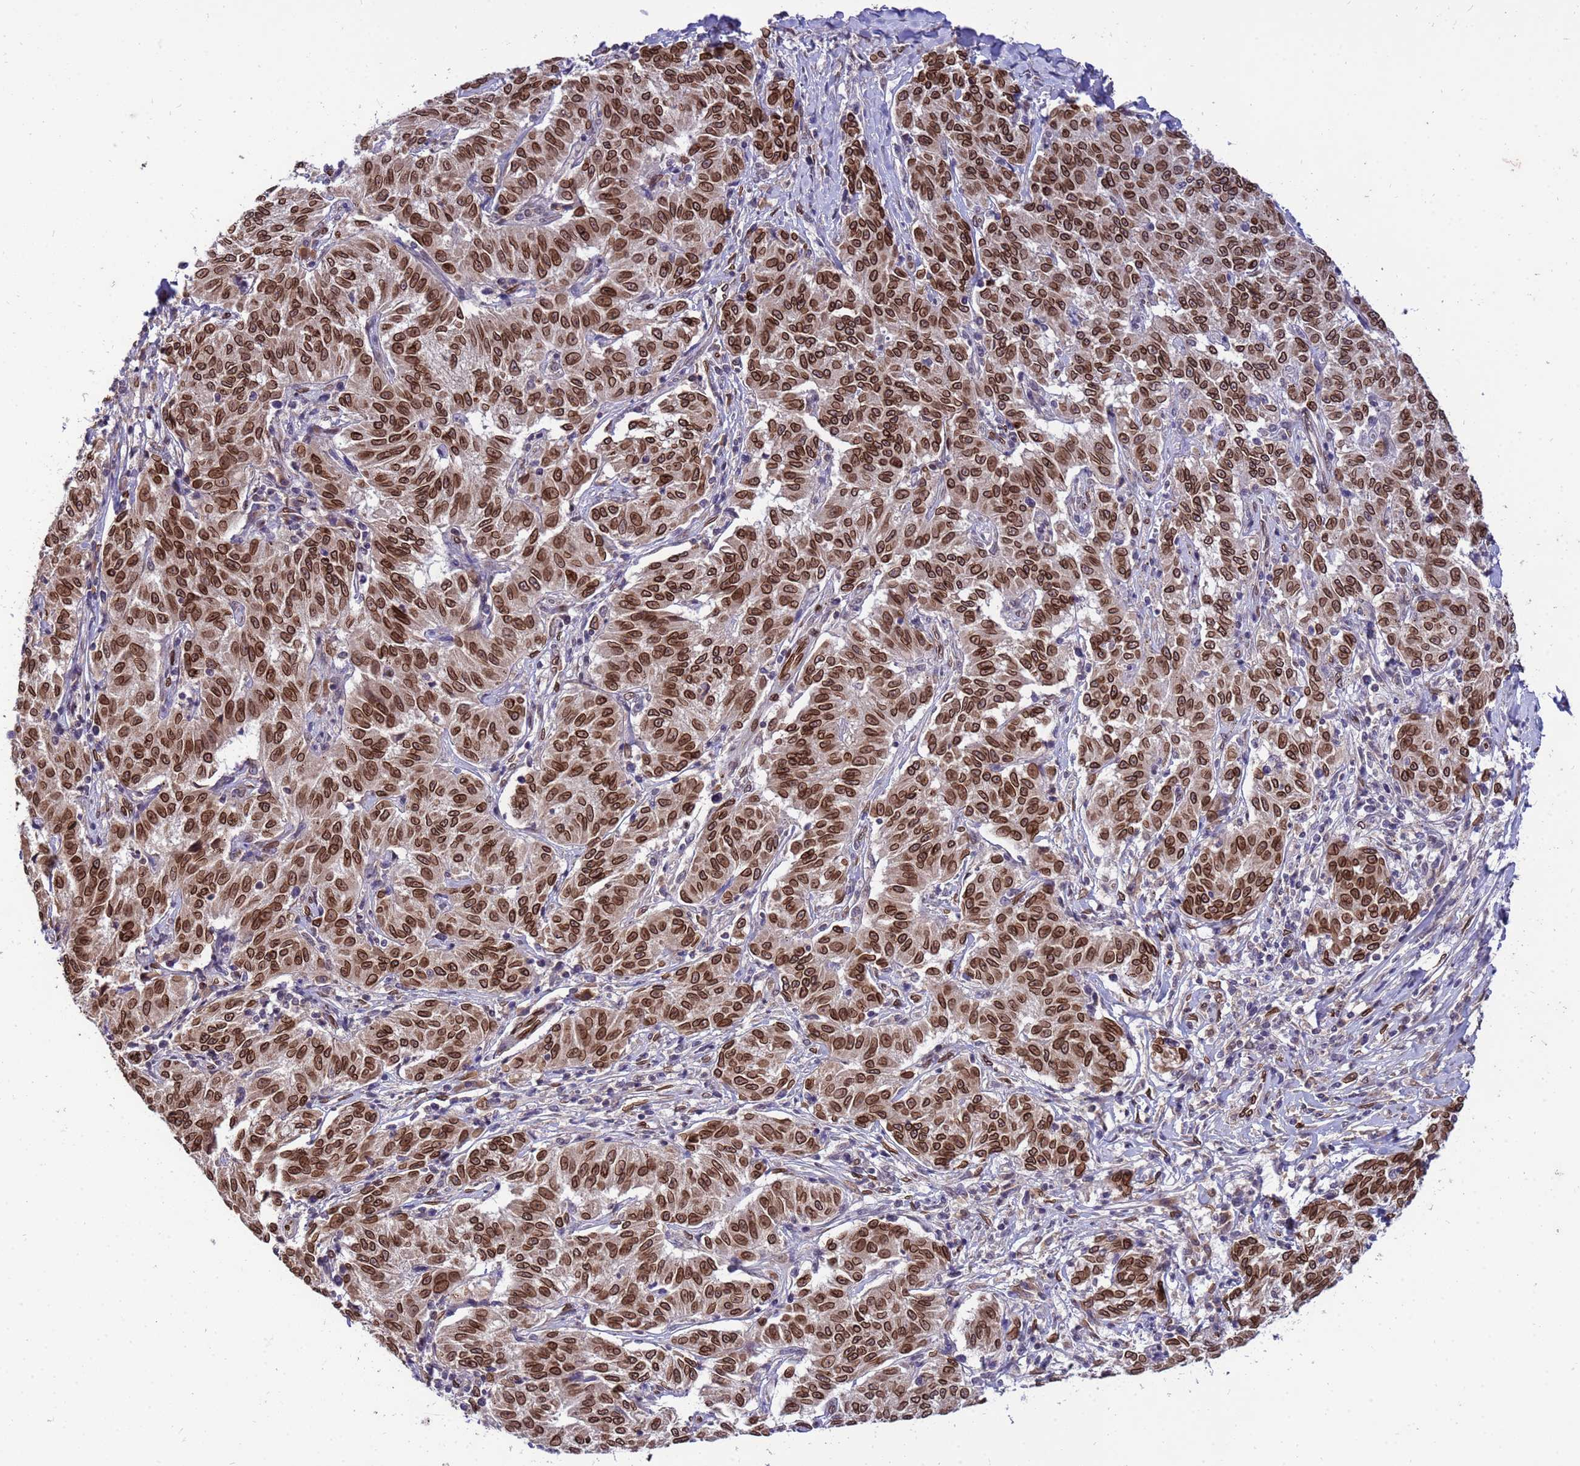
{"staining": {"intensity": "strong", "quantity": ">75%", "location": "cytoplasmic/membranous,nuclear"}, "tissue": "melanoma", "cell_type": "Tumor cells", "image_type": "cancer", "snomed": [{"axis": "morphology", "description": "Malignant melanoma, NOS"}, {"axis": "topography", "description": "Skin"}], "caption": "Malignant melanoma tissue shows strong cytoplasmic/membranous and nuclear expression in approximately >75% of tumor cells", "gene": "GPR135", "patient": {"sex": "female", "age": 72}}